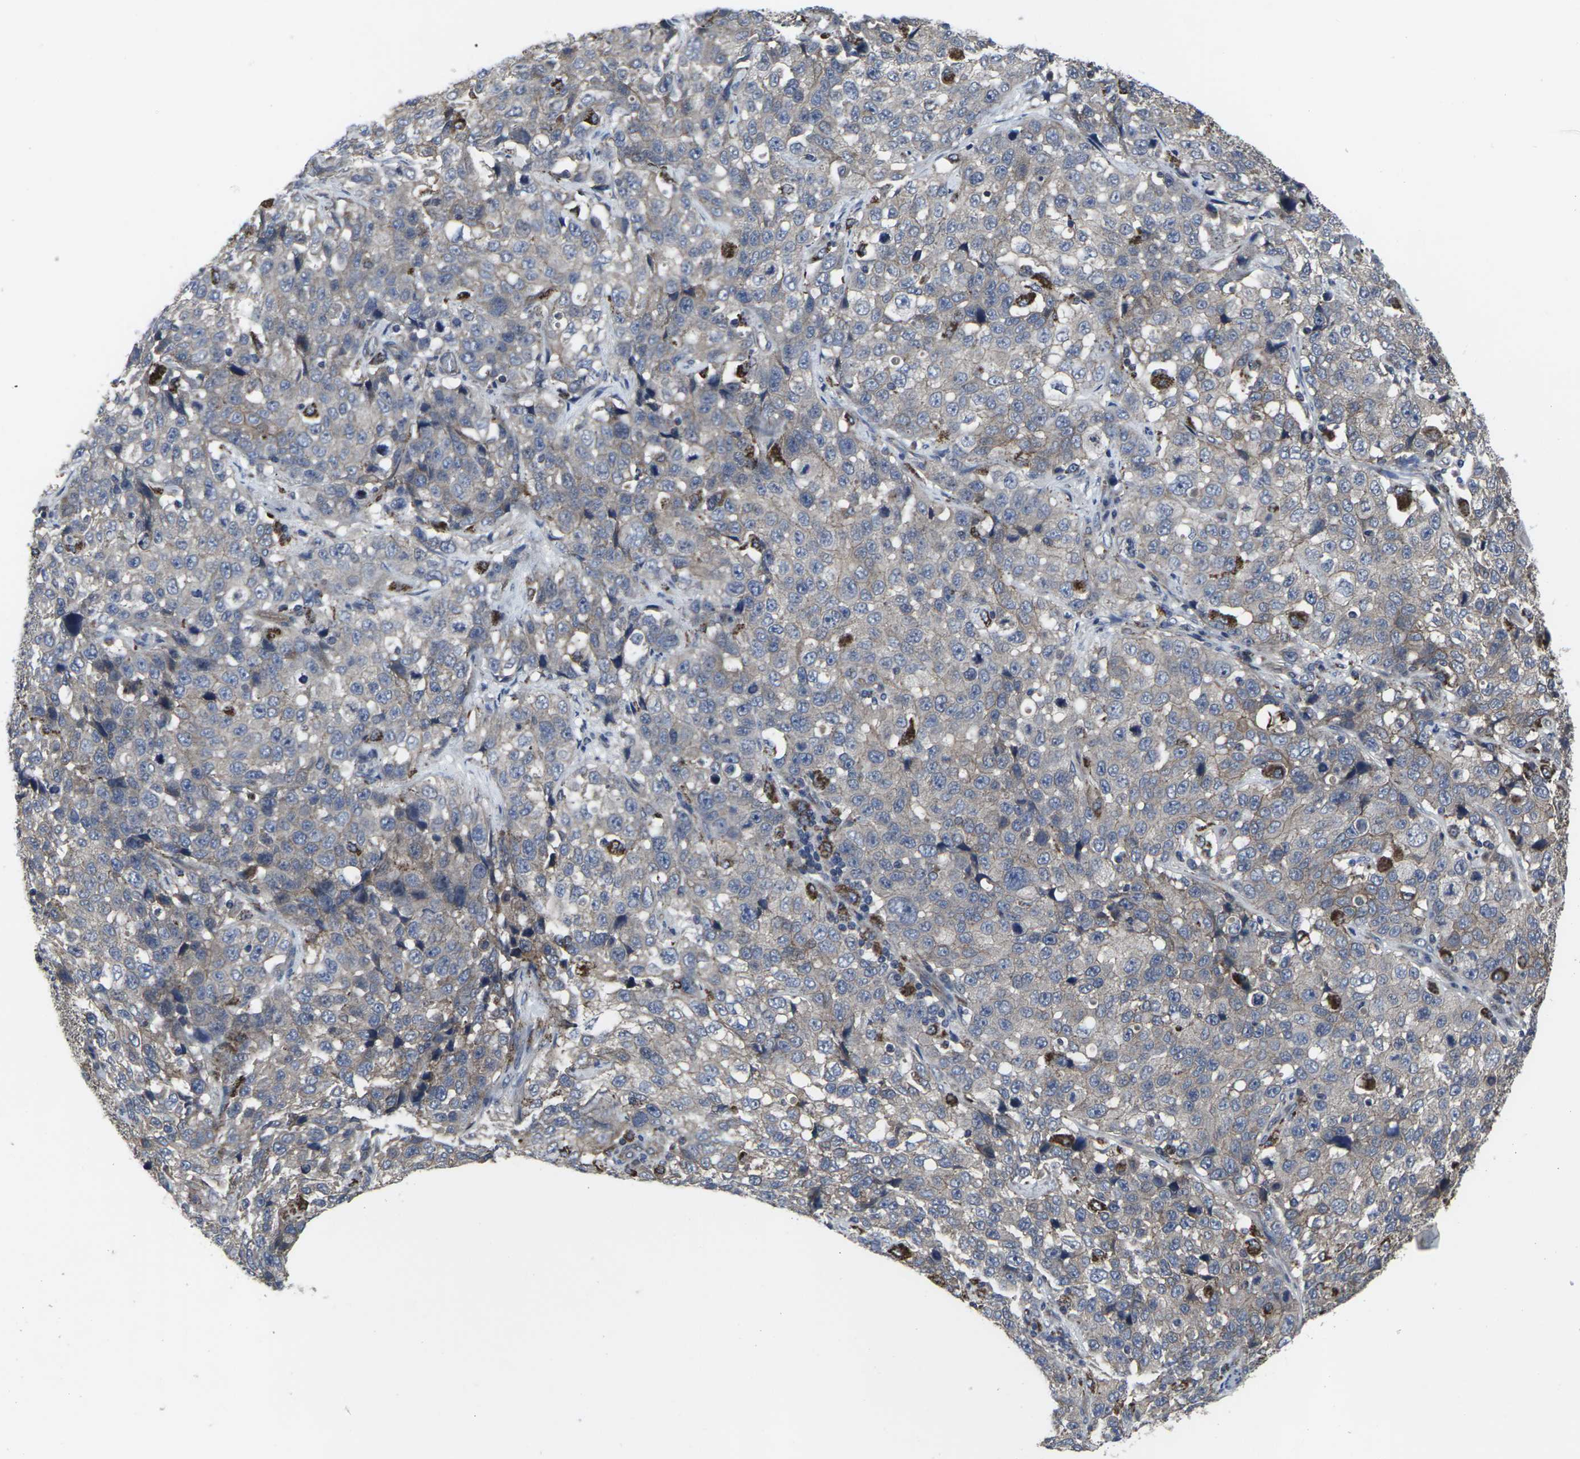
{"staining": {"intensity": "weak", "quantity": "25%-75%", "location": "cytoplasmic/membranous"}, "tissue": "stomach cancer", "cell_type": "Tumor cells", "image_type": "cancer", "snomed": [{"axis": "morphology", "description": "Normal tissue, NOS"}, {"axis": "morphology", "description": "Adenocarcinoma, NOS"}, {"axis": "topography", "description": "Stomach"}], "caption": "Protein staining shows weak cytoplasmic/membranous staining in about 25%-75% of tumor cells in stomach adenocarcinoma.", "gene": "MAPKAPK2", "patient": {"sex": "male", "age": 48}}